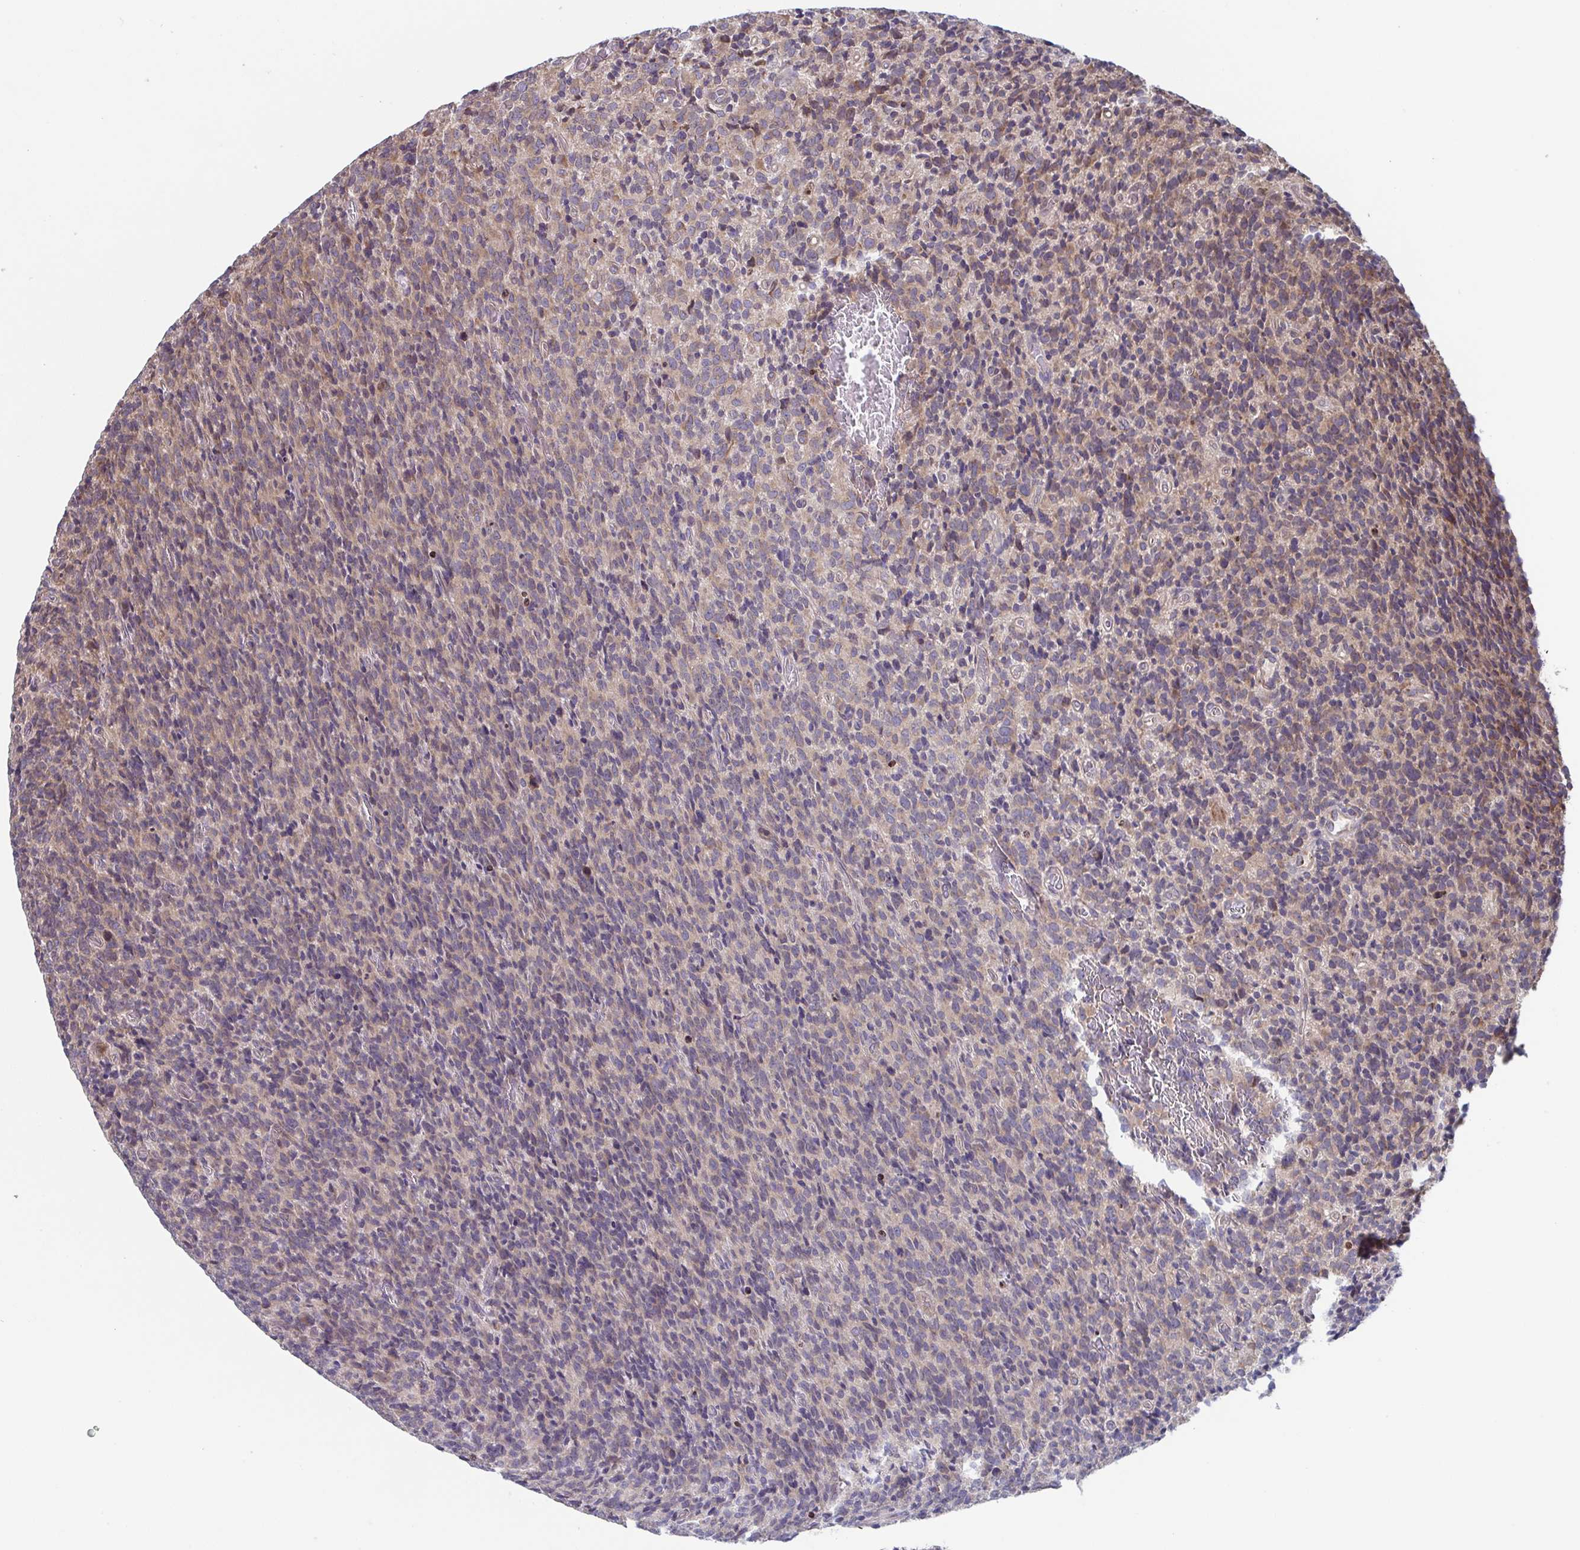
{"staining": {"intensity": "weak", "quantity": "25%-75%", "location": "cytoplasmic/membranous"}, "tissue": "glioma", "cell_type": "Tumor cells", "image_type": "cancer", "snomed": [{"axis": "morphology", "description": "Glioma, malignant, High grade"}, {"axis": "topography", "description": "Brain"}], "caption": "Immunohistochemistry image of neoplastic tissue: human malignant high-grade glioma stained using immunohistochemistry shows low levels of weak protein expression localized specifically in the cytoplasmic/membranous of tumor cells, appearing as a cytoplasmic/membranous brown color.", "gene": "COPB1", "patient": {"sex": "male", "age": 76}}